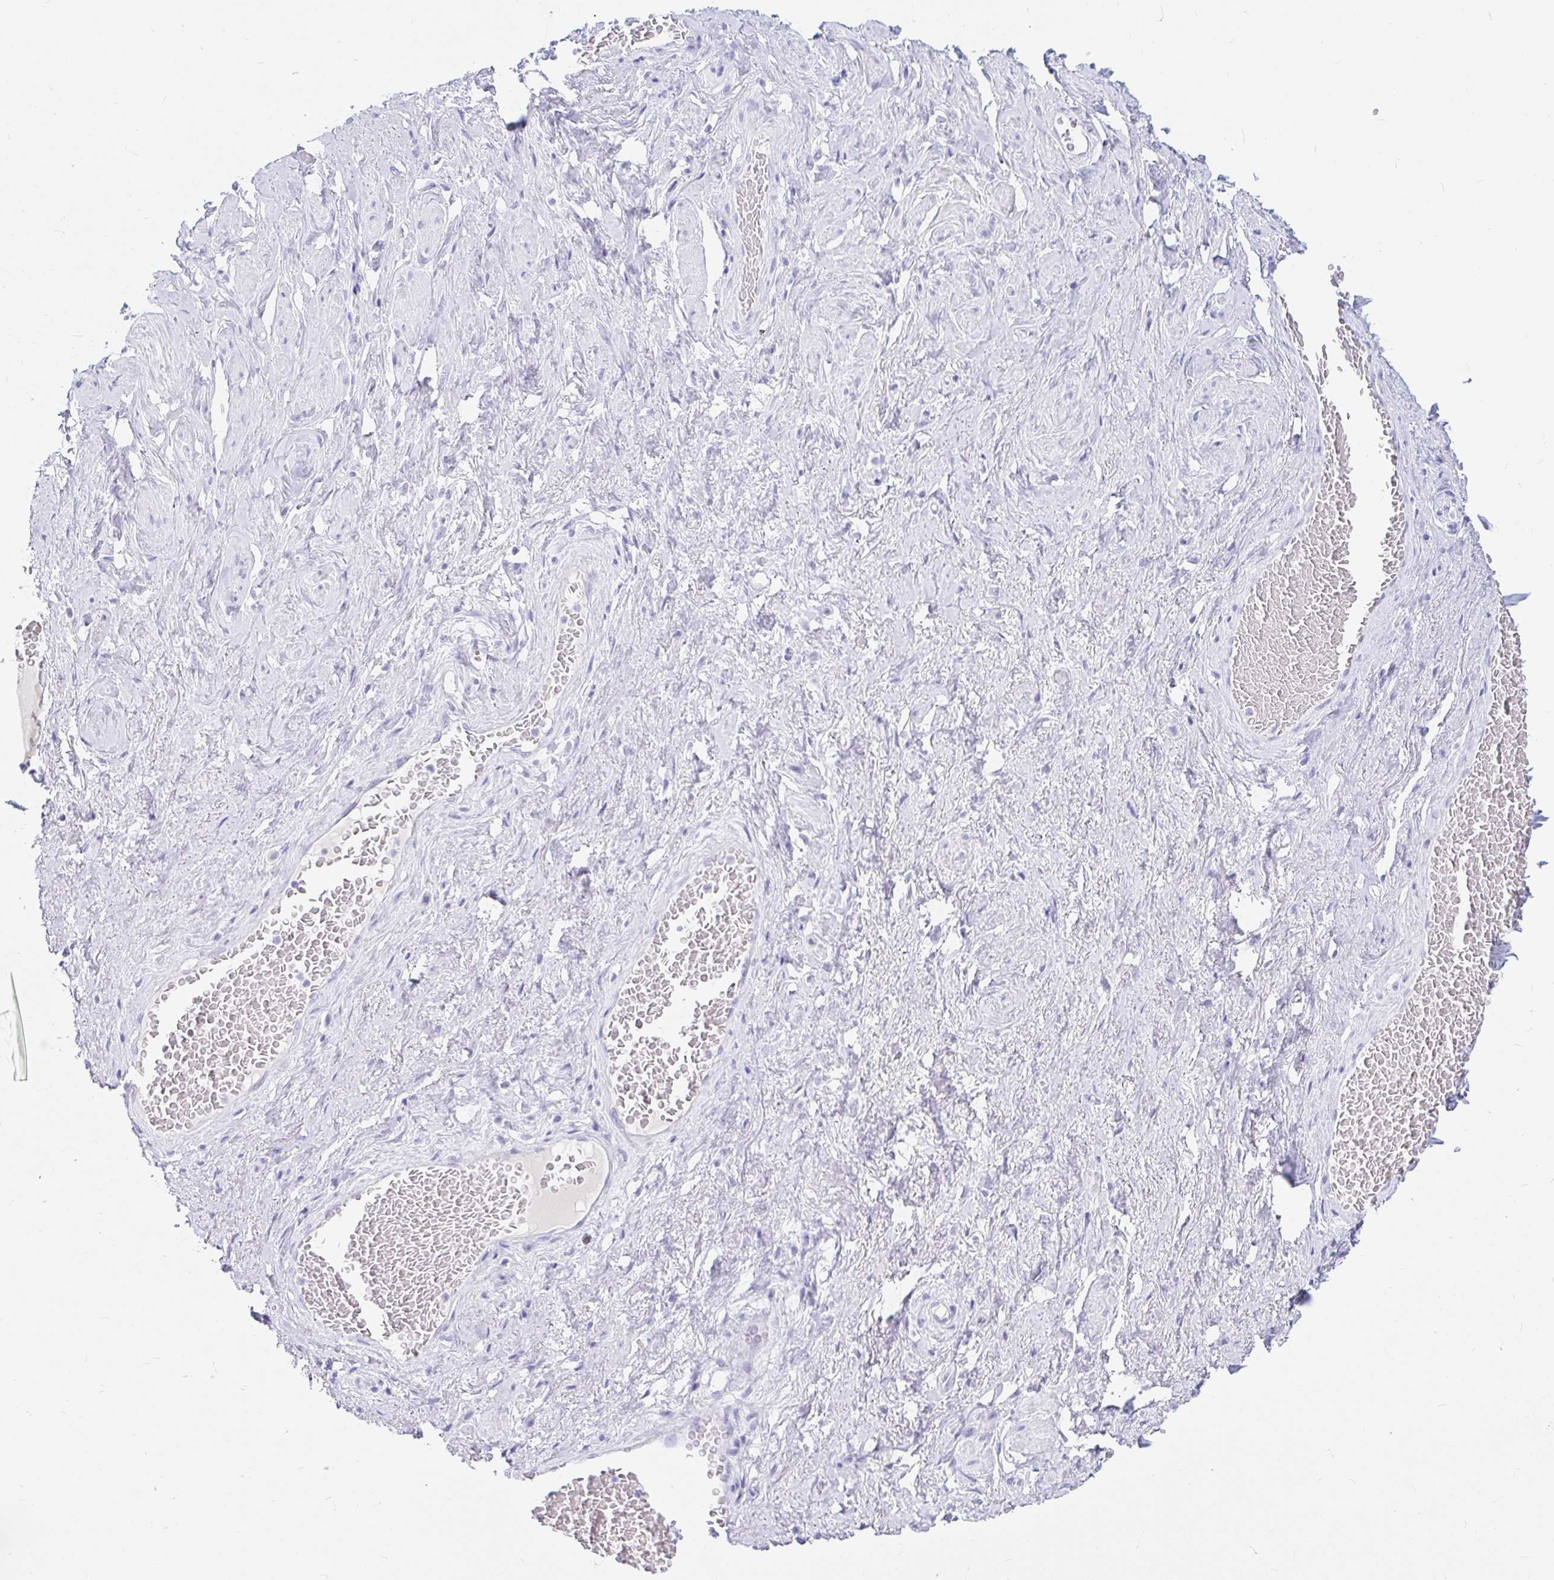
{"staining": {"intensity": "negative", "quantity": "none", "location": "none"}, "tissue": "soft tissue", "cell_type": "Fibroblasts", "image_type": "normal", "snomed": [{"axis": "morphology", "description": "Normal tissue, NOS"}, {"axis": "topography", "description": "Vagina"}, {"axis": "topography", "description": "Peripheral nerve tissue"}], "caption": "The micrograph demonstrates no significant staining in fibroblasts of soft tissue. (Stains: DAB (3,3'-diaminobenzidine) immunohistochemistry (IHC) with hematoxylin counter stain, Microscopy: brightfield microscopy at high magnification).", "gene": "OR6T1", "patient": {"sex": "female", "age": 71}}